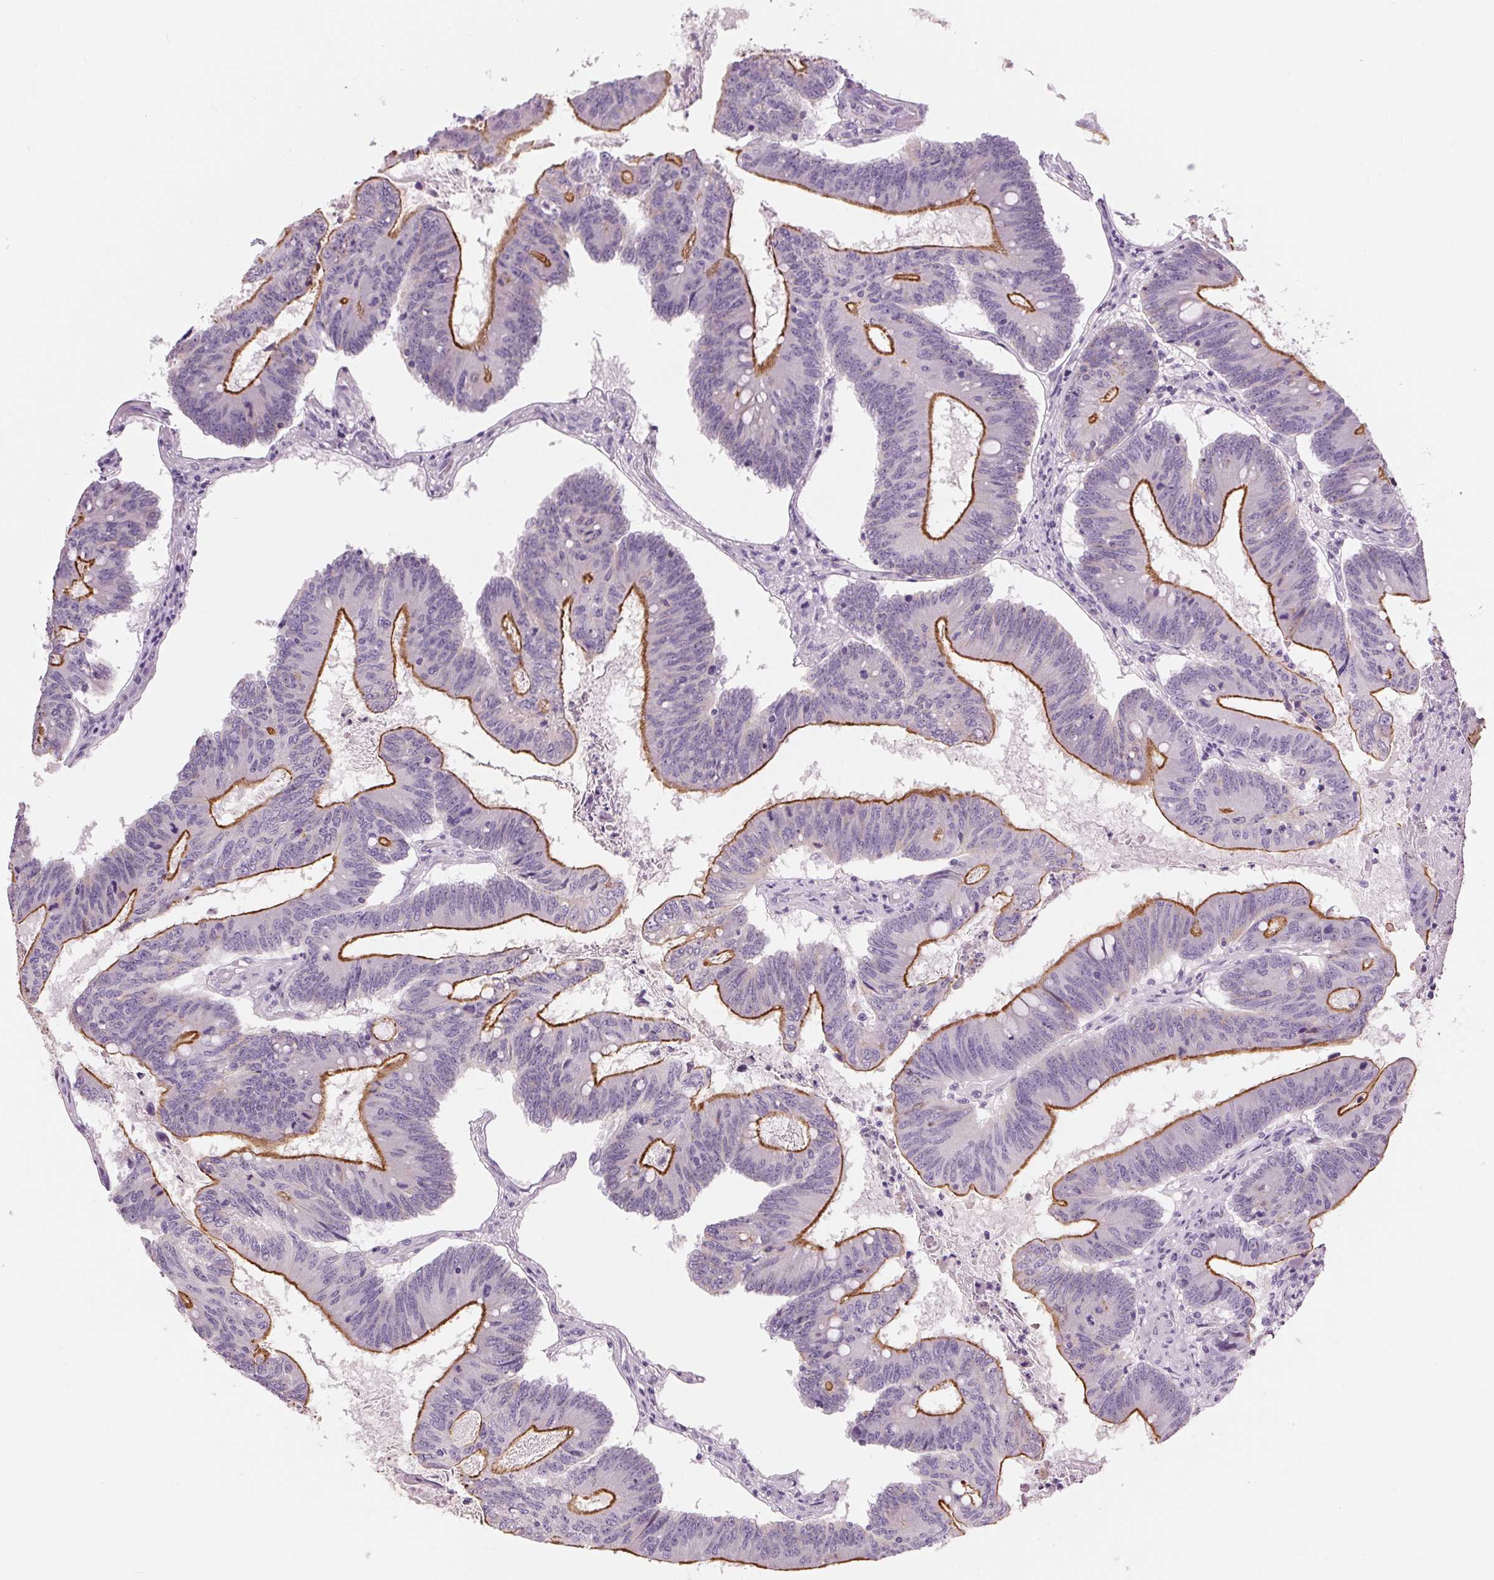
{"staining": {"intensity": "strong", "quantity": "25%-75%", "location": "cytoplasmic/membranous"}, "tissue": "colorectal cancer", "cell_type": "Tumor cells", "image_type": "cancer", "snomed": [{"axis": "morphology", "description": "Adenocarcinoma, NOS"}, {"axis": "topography", "description": "Colon"}], "caption": "Tumor cells demonstrate high levels of strong cytoplasmic/membranous staining in approximately 25%-75% of cells in colorectal cancer. (DAB (3,3'-diaminobenzidine) IHC with brightfield microscopy, high magnification).", "gene": "MISP", "patient": {"sex": "female", "age": 70}}